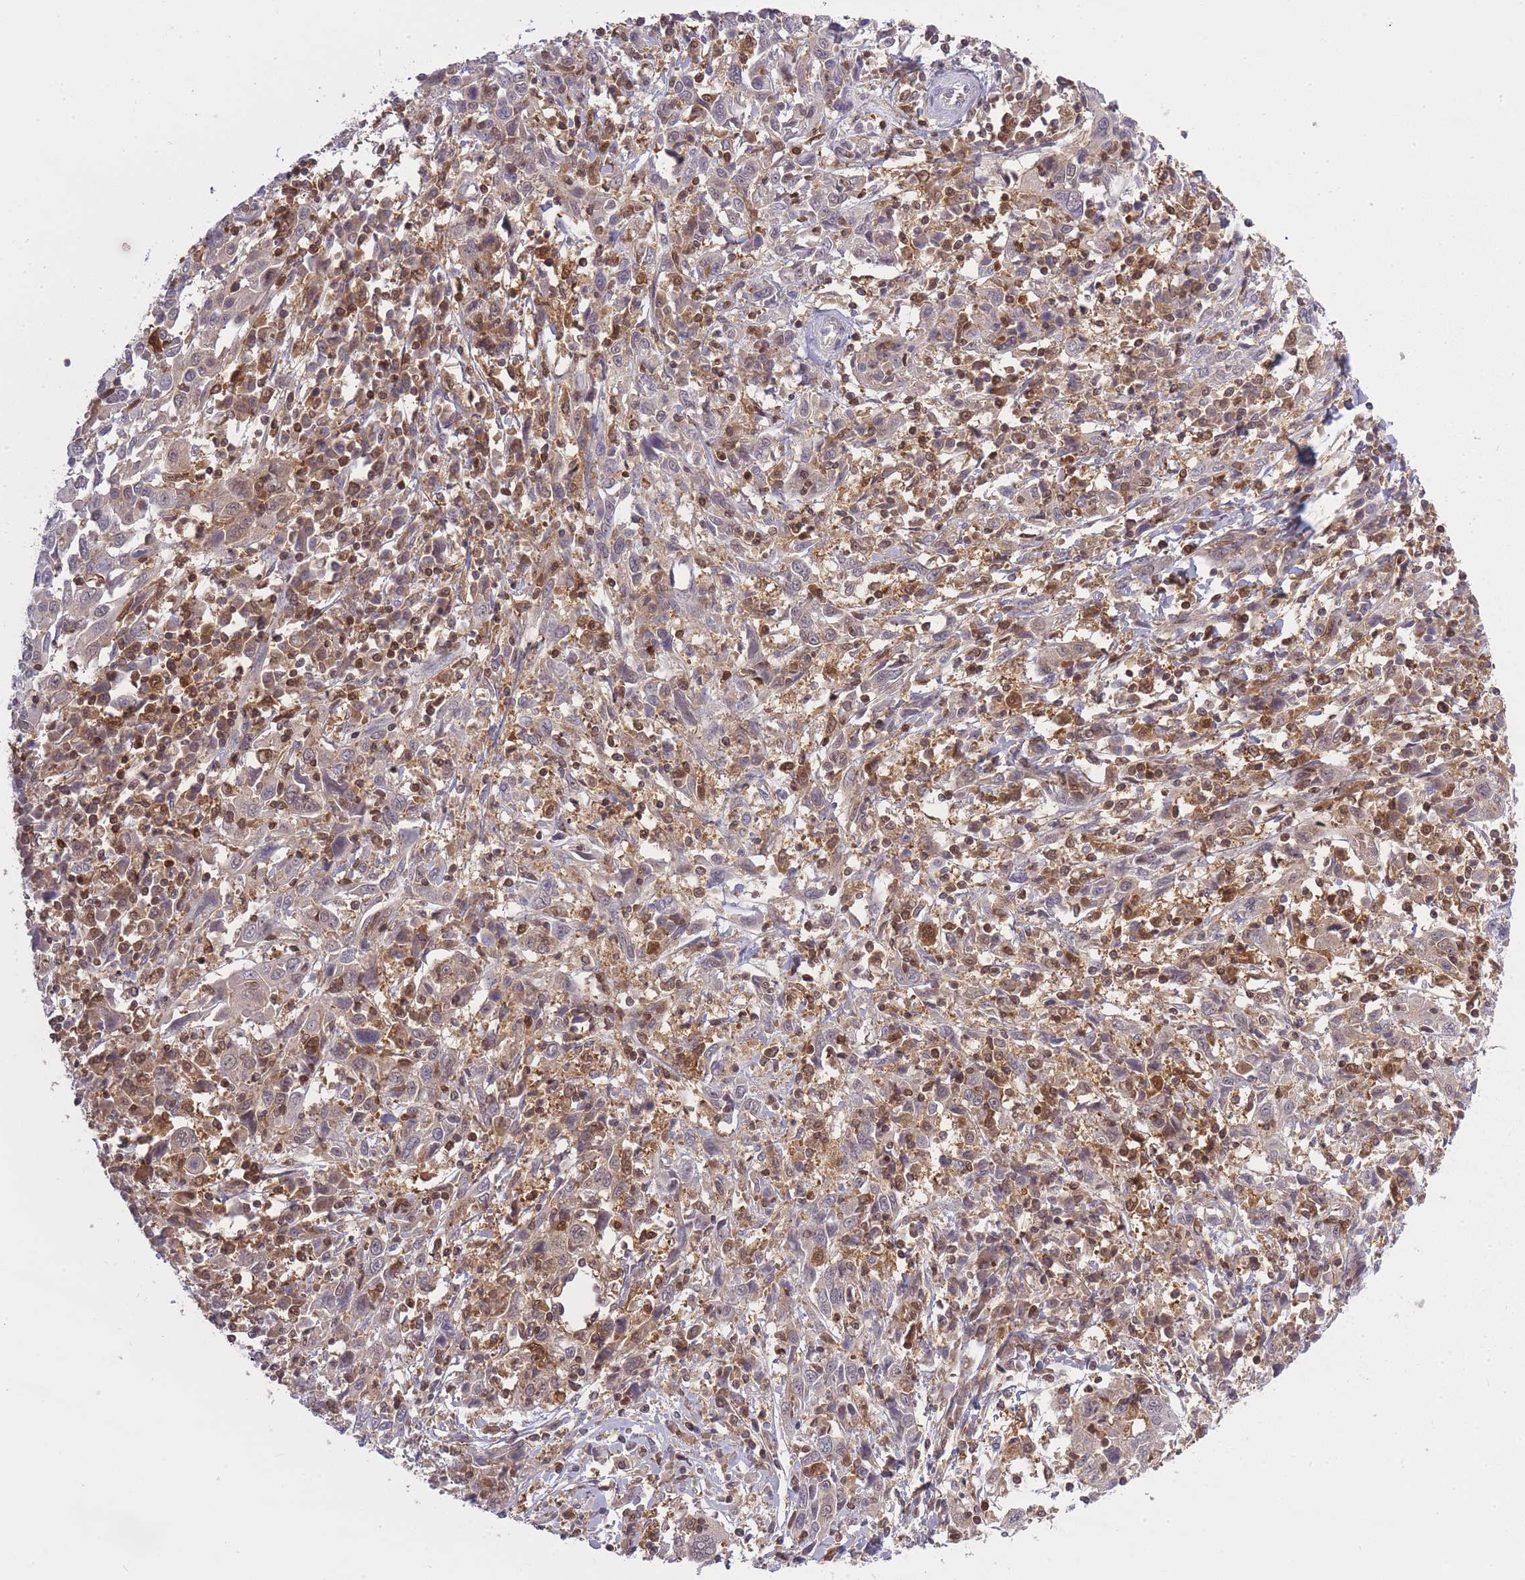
{"staining": {"intensity": "strong", "quantity": "<25%", "location": "cytoplasmic/membranous,nuclear"}, "tissue": "cervical cancer", "cell_type": "Tumor cells", "image_type": "cancer", "snomed": [{"axis": "morphology", "description": "Squamous cell carcinoma, NOS"}, {"axis": "topography", "description": "Cervix"}], "caption": "Cervical cancer (squamous cell carcinoma) stained with IHC shows strong cytoplasmic/membranous and nuclear expression in approximately <25% of tumor cells.", "gene": "CXorf38", "patient": {"sex": "female", "age": 46}}